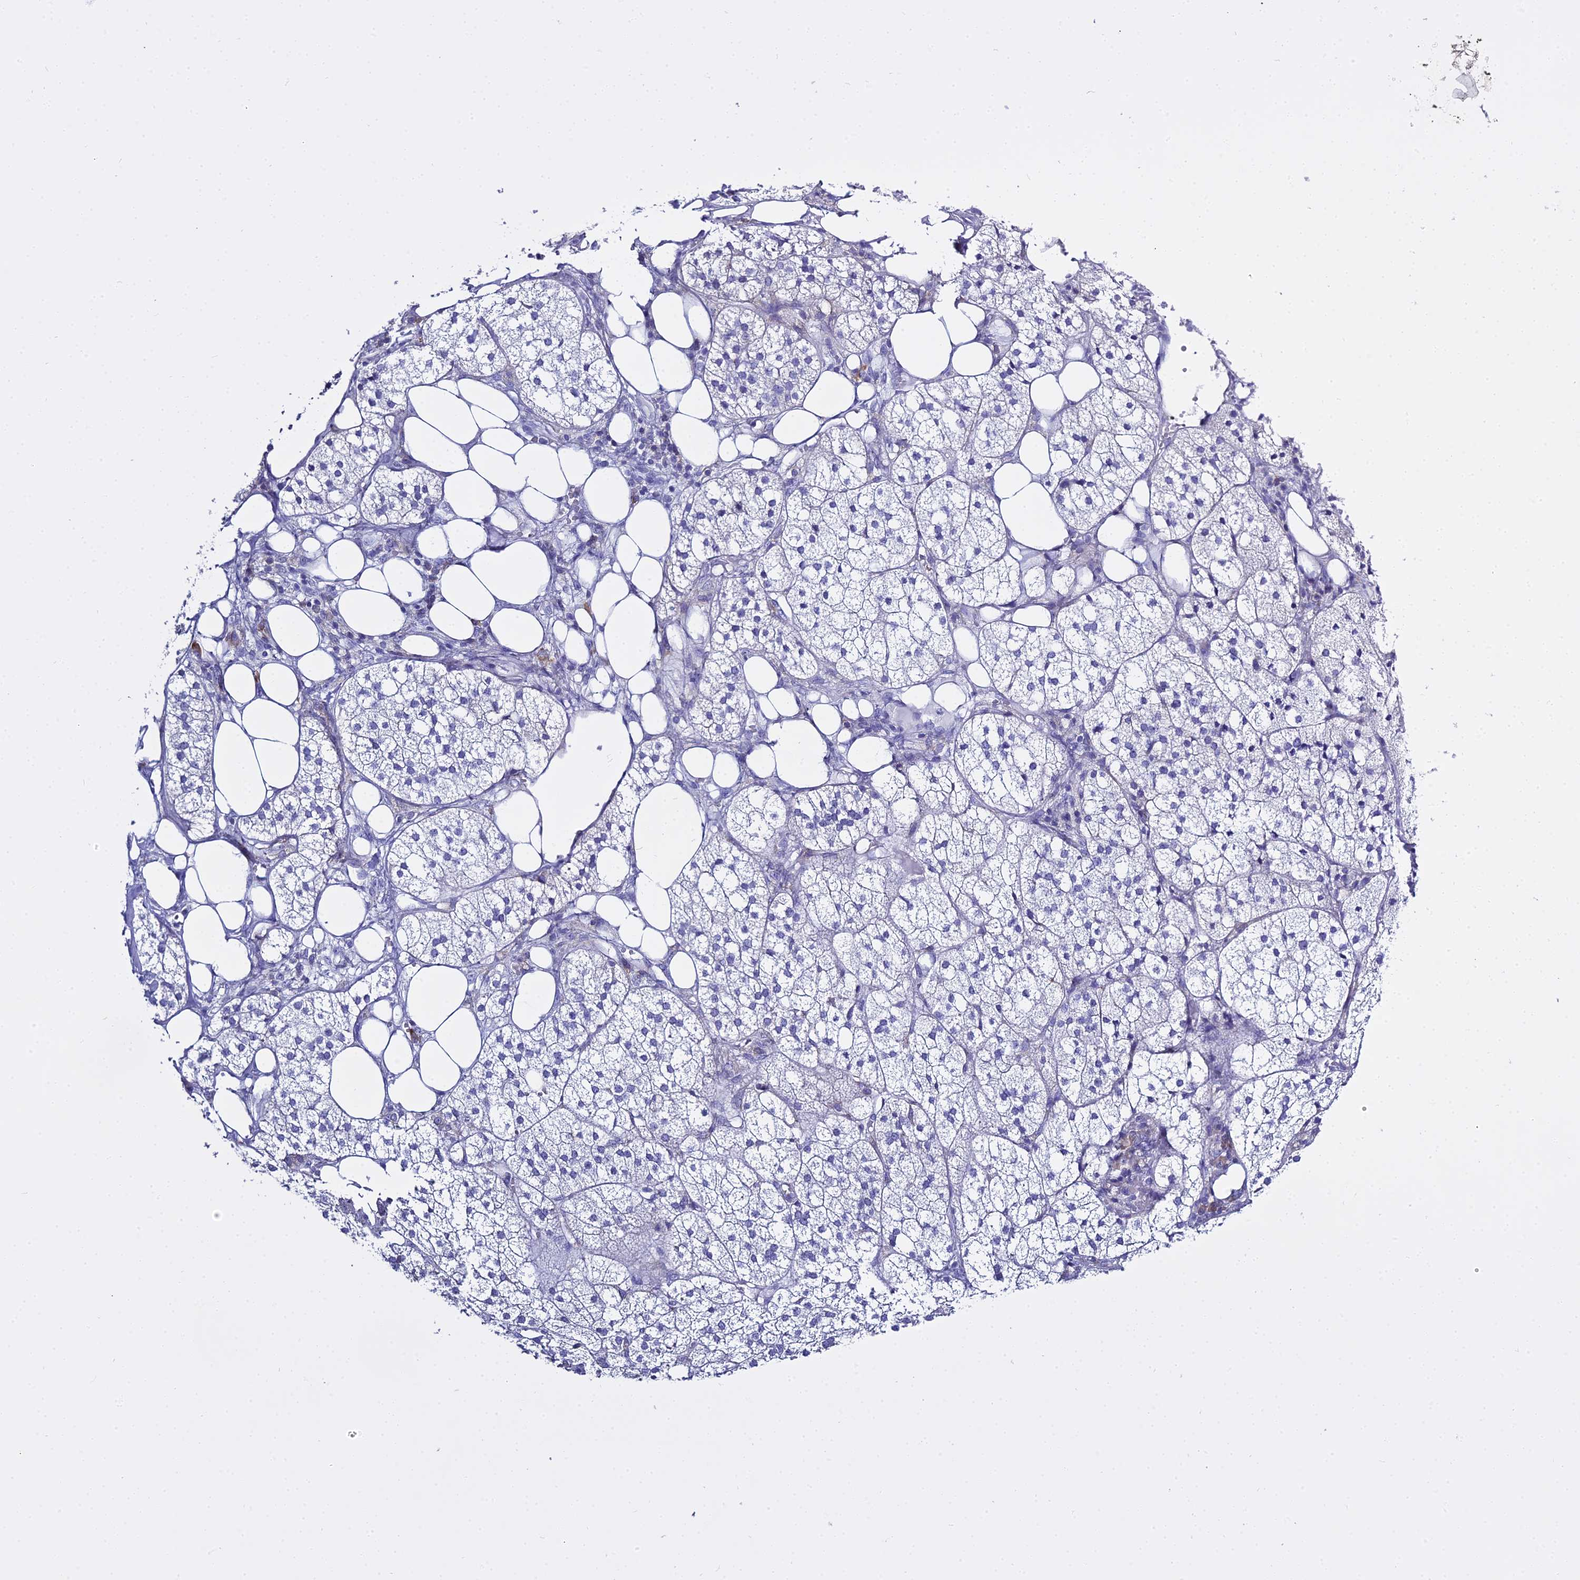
{"staining": {"intensity": "negative", "quantity": "none", "location": "none"}, "tissue": "adrenal gland", "cell_type": "Glandular cells", "image_type": "normal", "snomed": [{"axis": "morphology", "description": "Normal tissue, NOS"}, {"axis": "topography", "description": "Adrenal gland"}], "caption": "This is an immunohistochemistry (IHC) photomicrograph of normal adrenal gland. There is no positivity in glandular cells.", "gene": "CD5", "patient": {"sex": "female", "age": 61}}